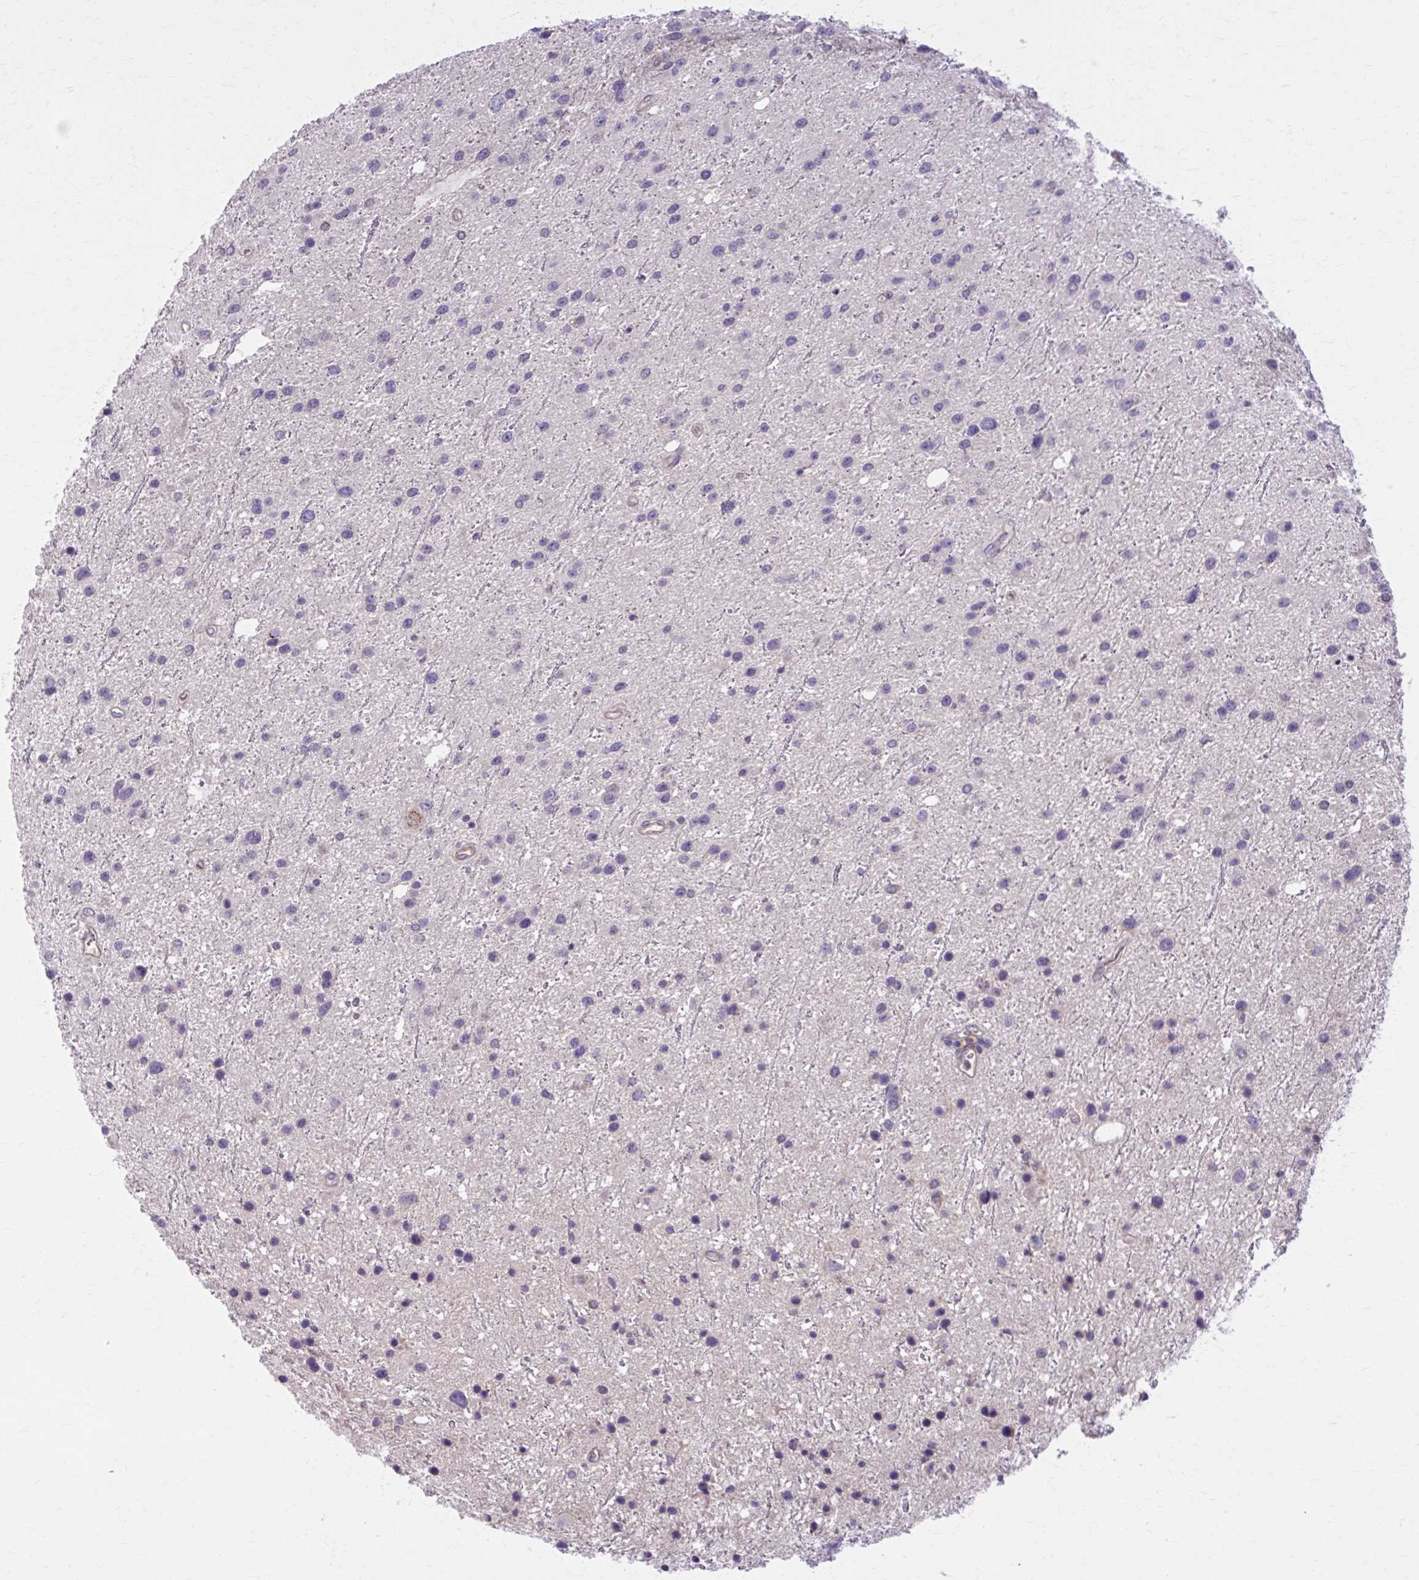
{"staining": {"intensity": "negative", "quantity": "none", "location": "none"}, "tissue": "glioma", "cell_type": "Tumor cells", "image_type": "cancer", "snomed": [{"axis": "morphology", "description": "Glioma, malignant, Low grade"}, {"axis": "topography", "description": "Brain"}], "caption": "The immunohistochemistry (IHC) micrograph has no significant staining in tumor cells of glioma tissue.", "gene": "SNF8", "patient": {"sex": "female", "age": 32}}